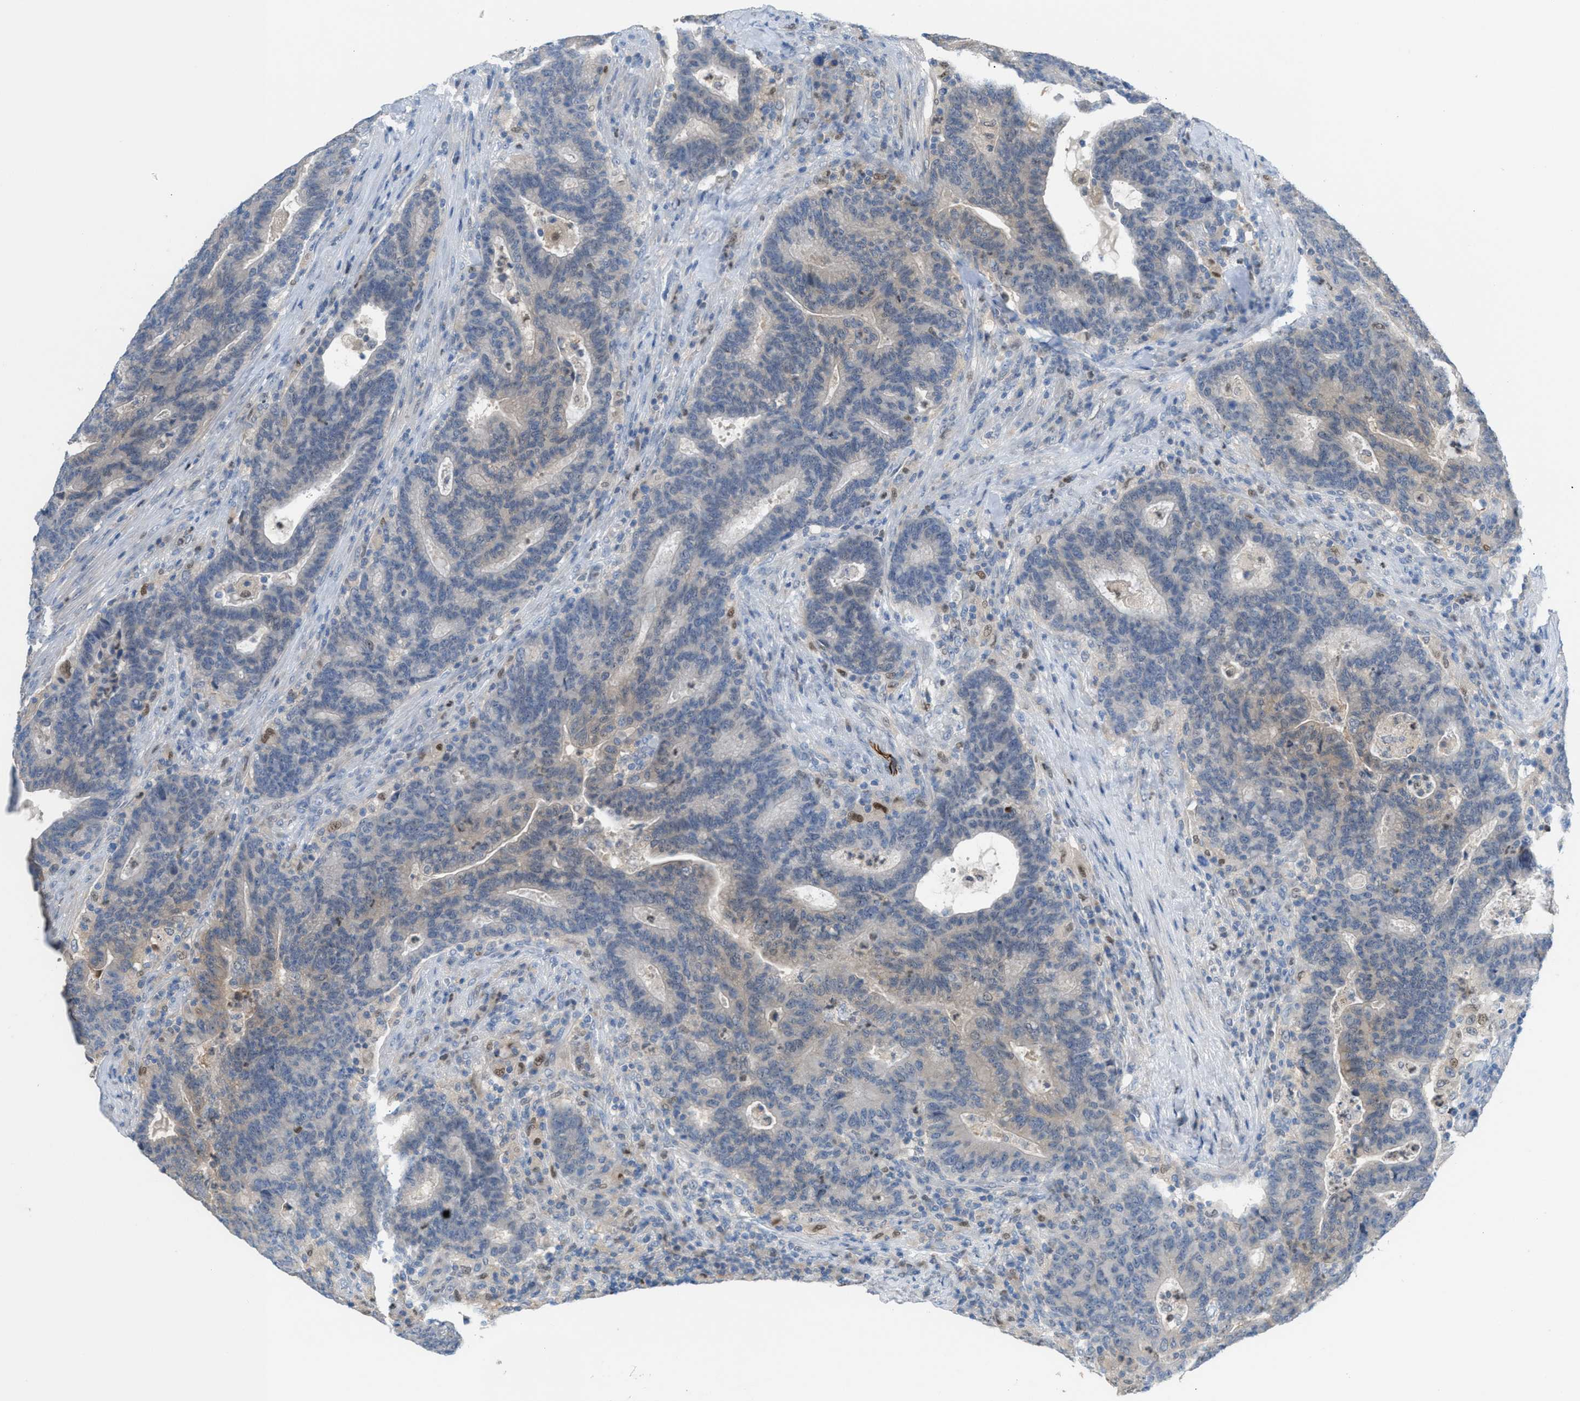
{"staining": {"intensity": "weak", "quantity": "<25%", "location": "cytoplasmic/membranous"}, "tissue": "colorectal cancer", "cell_type": "Tumor cells", "image_type": "cancer", "snomed": [{"axis": "morphology", "description": "Adenocarcinoma, NOS"}, {"axis": "topography", "description": "Colon"}], "caption": "A high-resolution image shows IHC staining of adenocarcinoma (colorectal), which demonstrates no significant staining in tumor cells.", "gene": "PPM1D", "patient": {"sex": "female", "age": 75}}